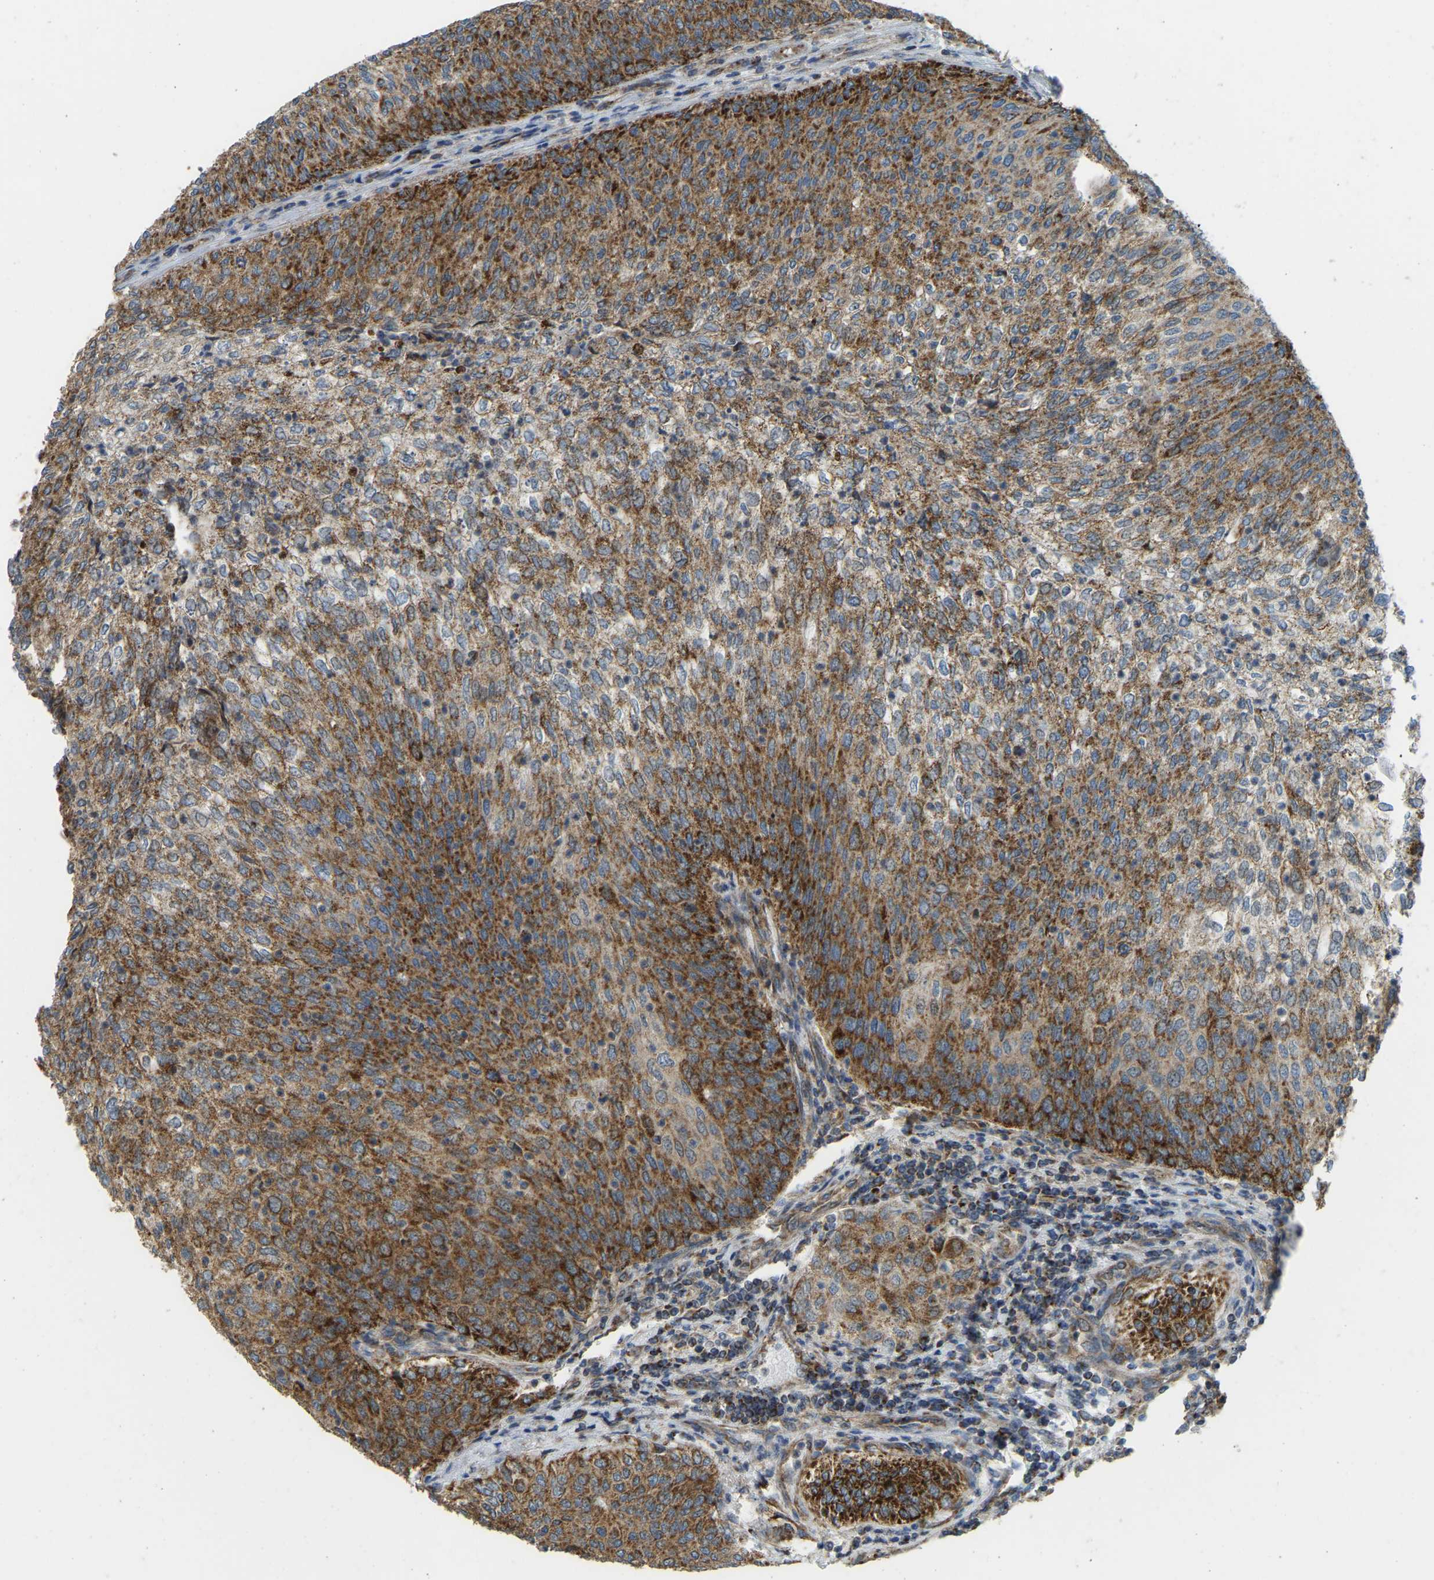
{"staining": {"intensity": "strong", "quantity": ">75%", "location": "cytoplasmic/membranous"}, "tissue": "urothelial cancer", "cell_type": "Tumor cells", "image_type": "cancer", "snomed": [{"axis": "morphology", "description": "Urothelial carcinoma, Low grade"}, {"axis": "topography", "description": "Urinary bladder"}], "caption": "DAB immunohistochemical staining of urothelial carcinoma (low-grade) shows strong cytoplasmic/membranous protein positivity in about >75% of tumor cells.", "gene": "PSMD7", "patient": {"sex": "female", "age": 79}}